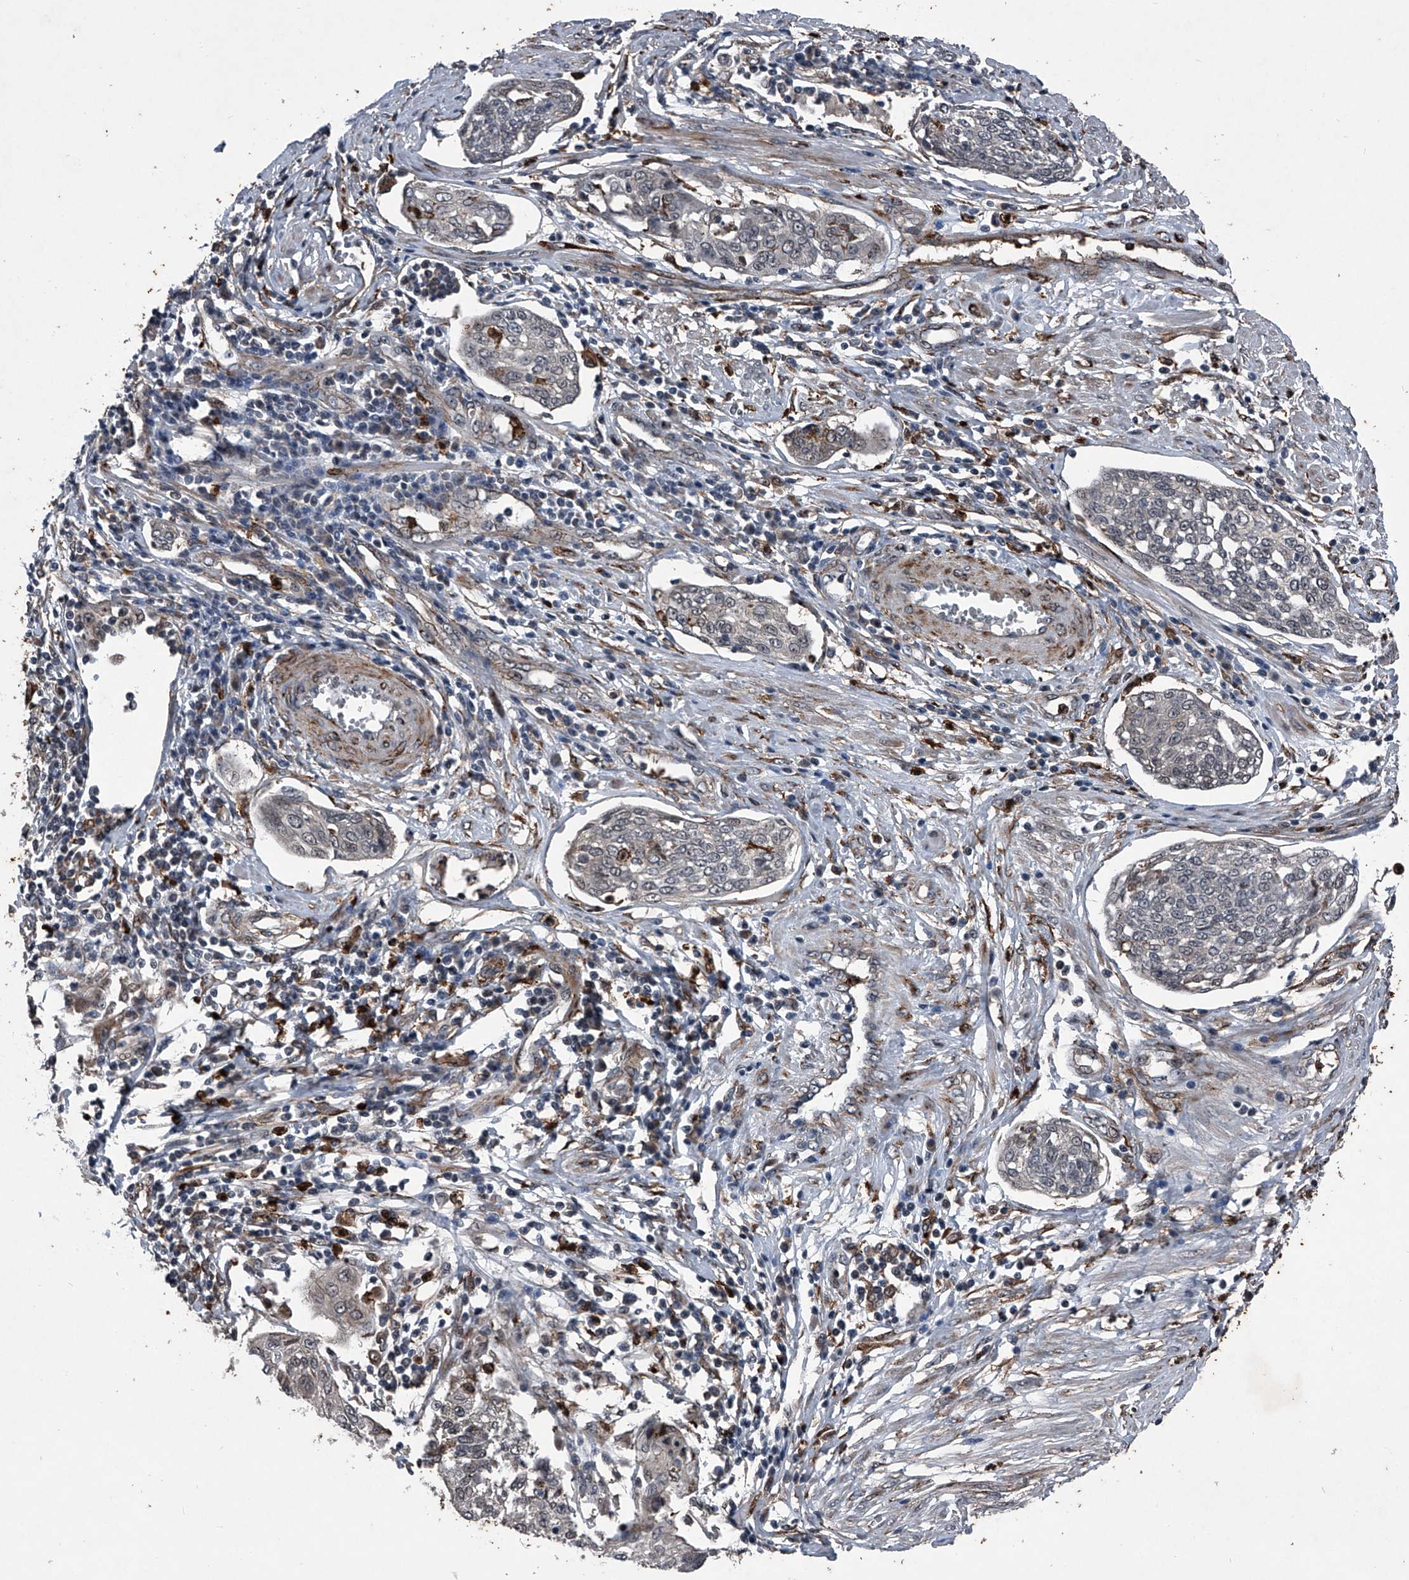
{"staining": {"intensity": "negative", "quantity": "none", "location": "none"}, "tissue": "cervical cancer", "cell_type": "Tumor cells", "image_type": "cancer", "snomed": [{"axis": "morphology", "description": "Squamous cell carcinoma, NOS"}, {"axis": "topography", "description": "Cervix"}], "caption": "Photomicrograph shows no protein positivity in tumor cells of squamous cell carcinoma (cervical) tissue. (Immunohistochemistry, brightfield microscopy, high magnification).", "gene": "MAPKAP1", "patient": {"sex": "female", "age": 34}}